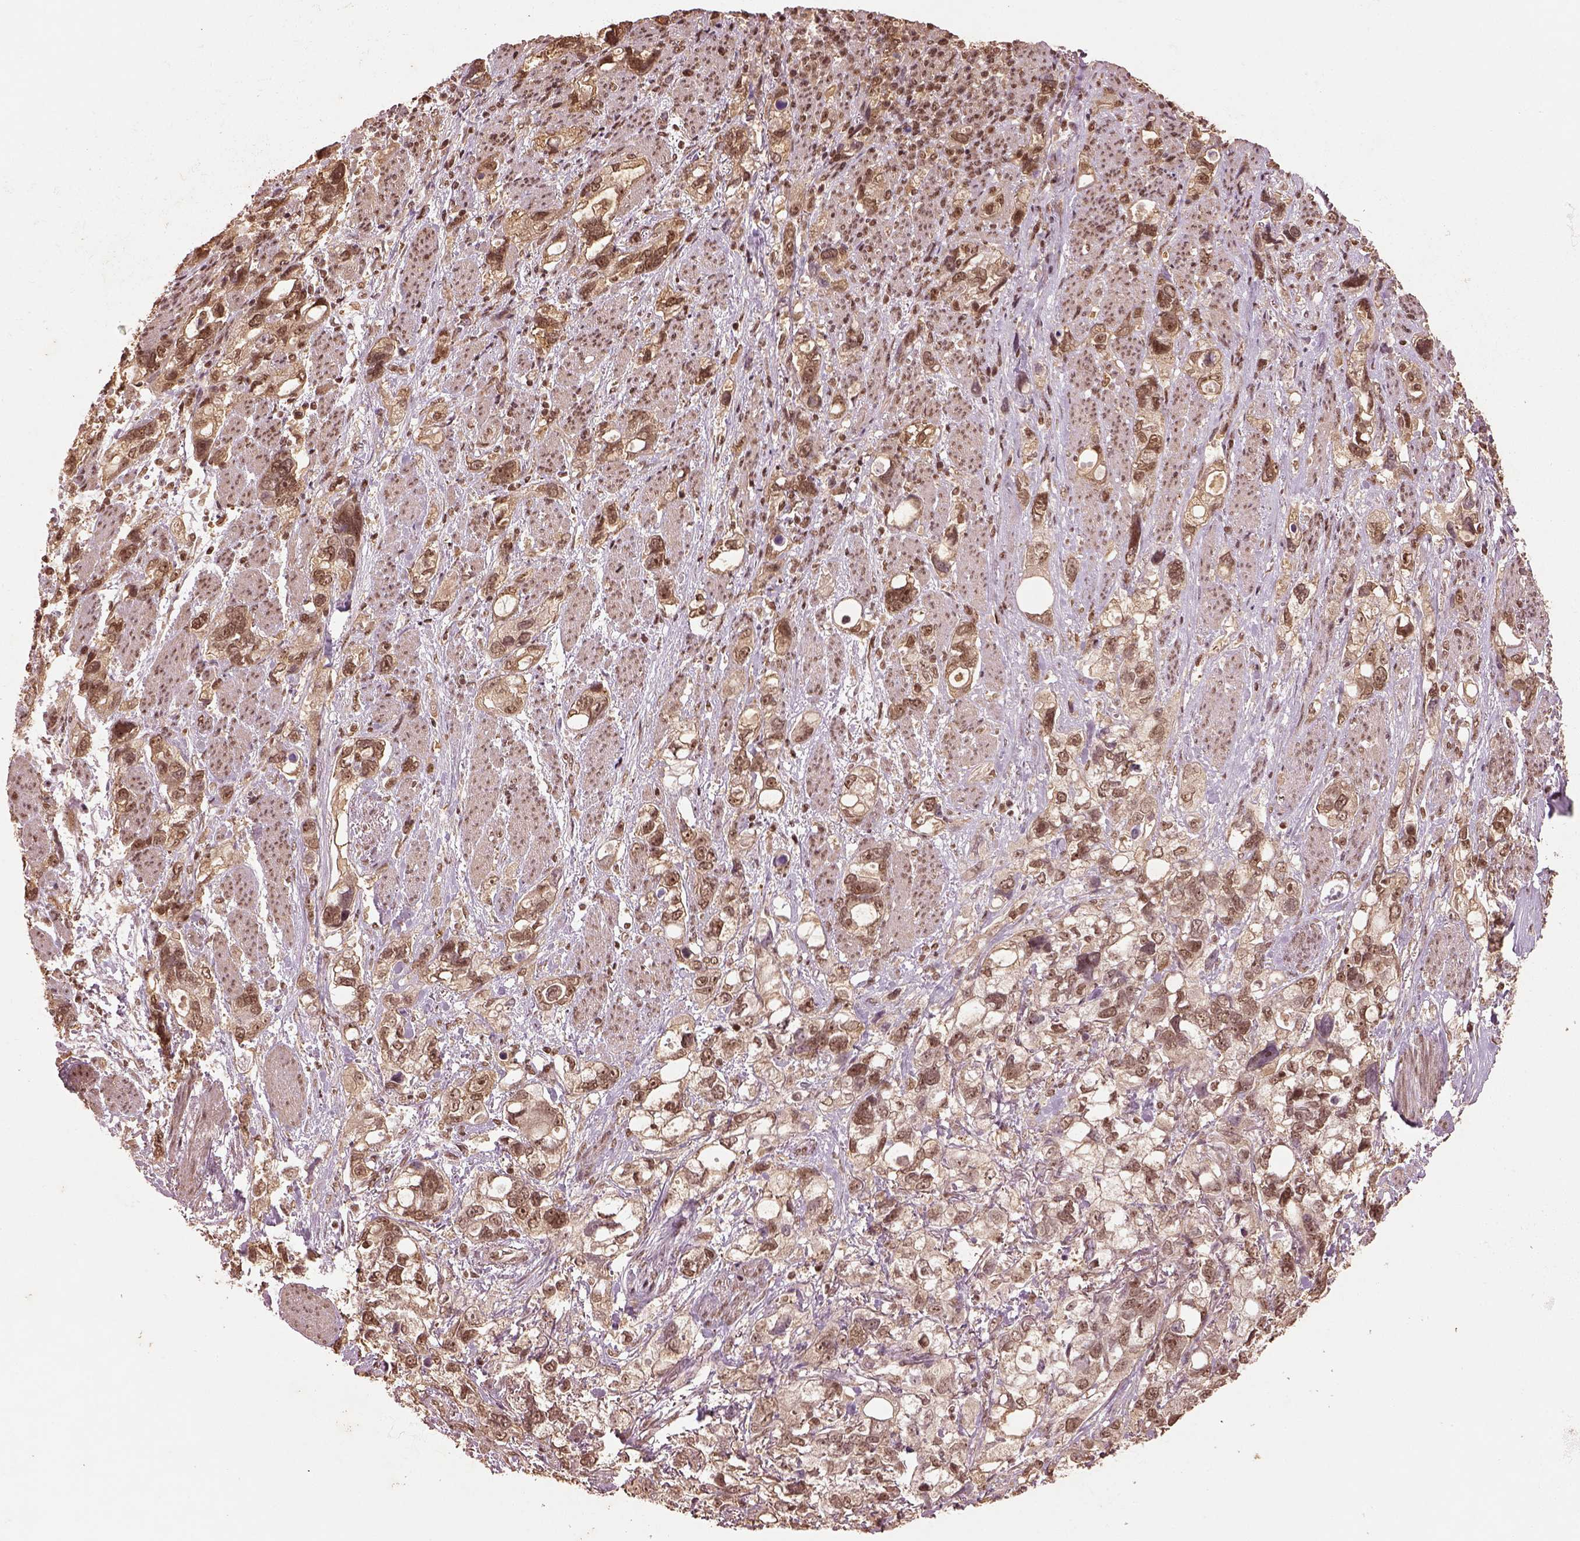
{"staining": {"intensity": "moderate", "quantity": ">75%", "location": "nuclear"}, "tissue": "stomach cancer", "cell_type": "Tumor cells", "image_type": "cancer", "snomed": [{"axis": "morphology", "description": "Adenocarcinoma, NOS"}, {"axis": "topography", "description": "Stomach, upper"}], "caption": "High-power microscopy captured an immunohistochemistry (IHC) histopathology image of stomach cancer, revealing moderate nuclear positivity in about >75% of tumor cells. The protein of interest is shown in brown color, while the nuclei are stained blue.", "gene": "BRD9", "patient": {"sex": "female", "age": 81}}